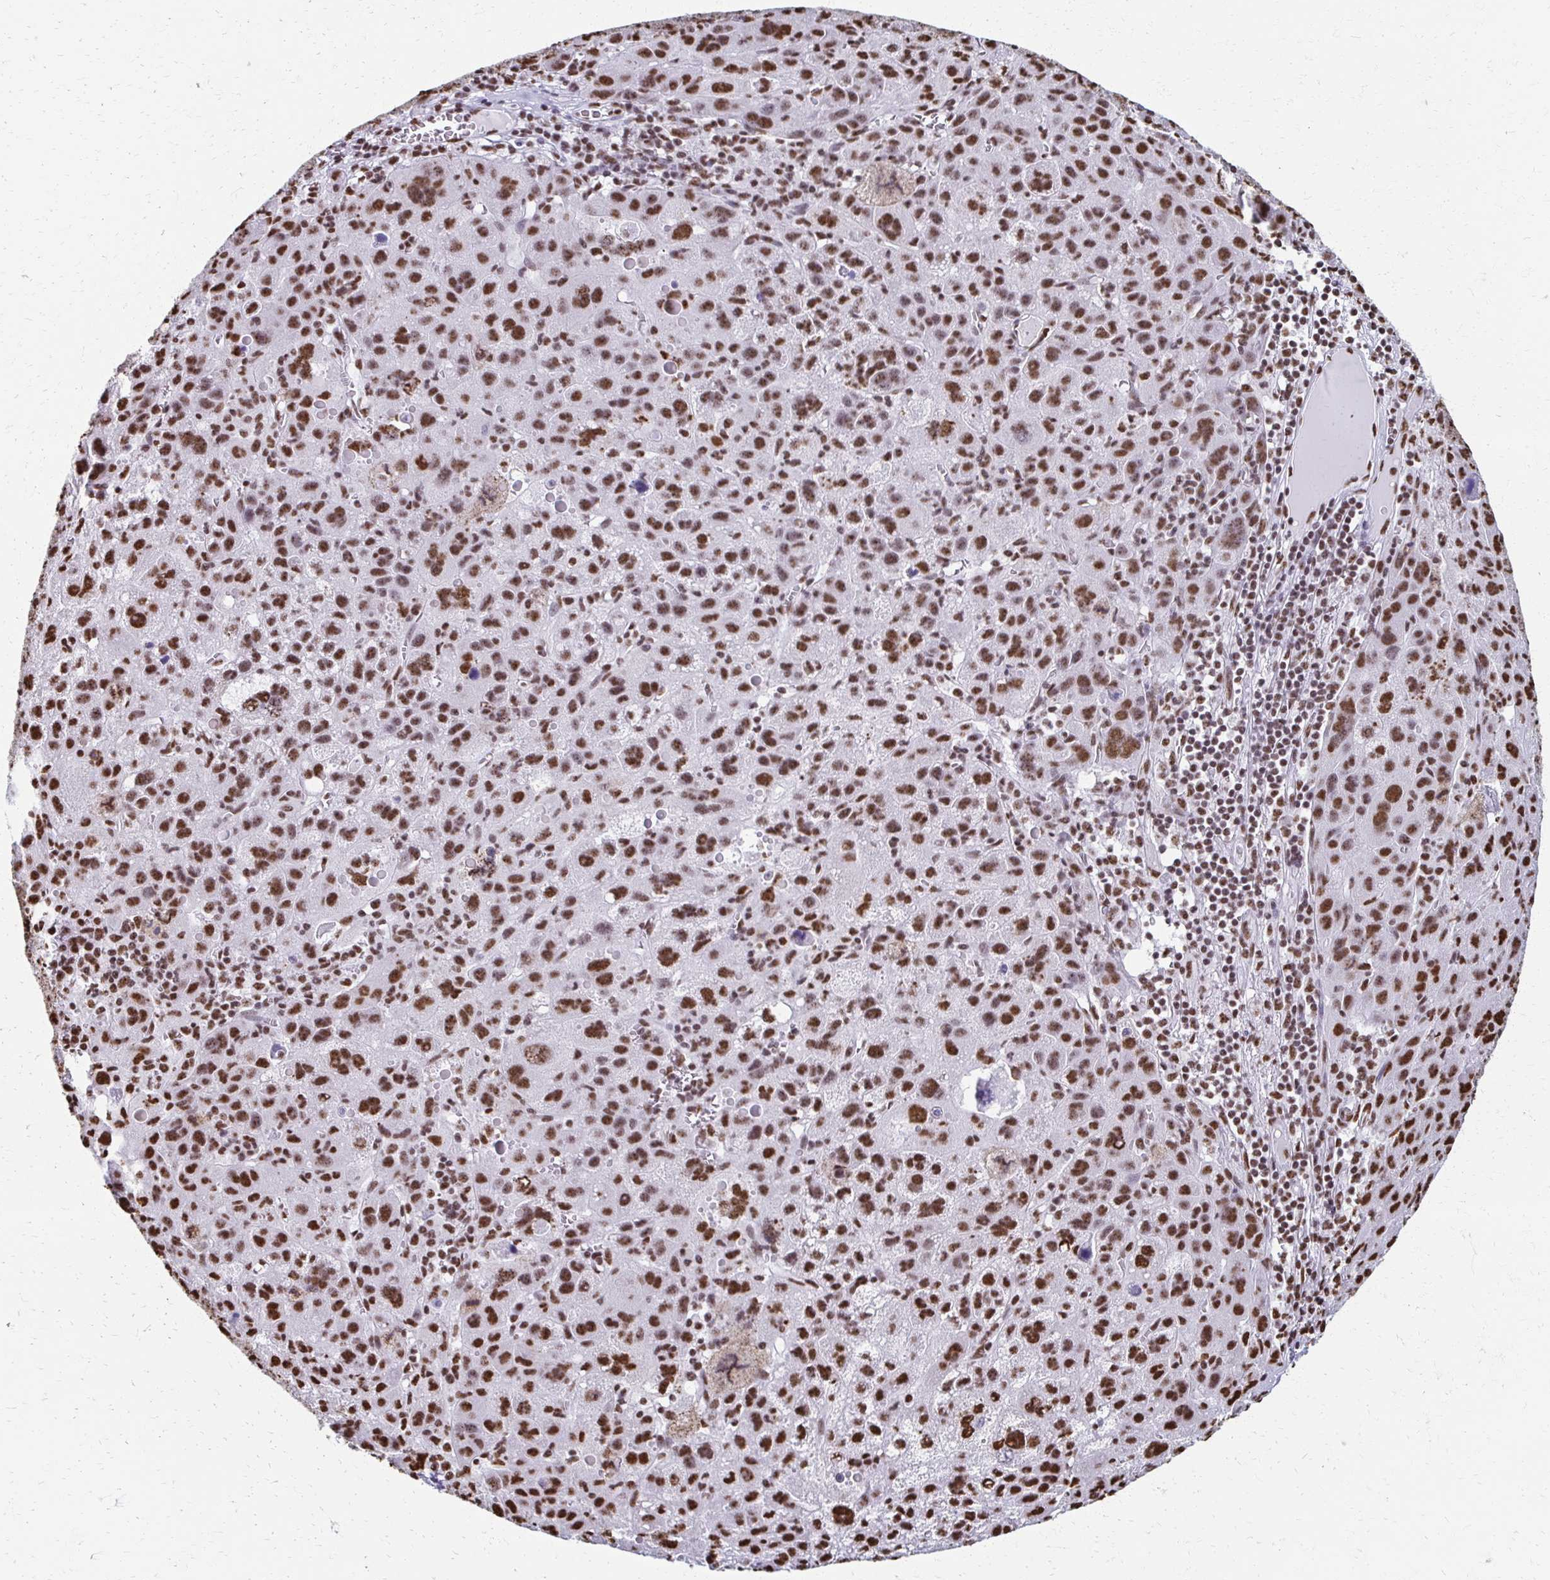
{"staining": {"intensity": "strong", "quantity": ">75%", "location": "nuclear"}, "tissue": "liver cancer", "cell_type": "Tumor cells", "image_type": "cancer", "snomed": [{"axis": "morphology", "description": "Carcinoma, Hepatocellular, NOS"}, {"axis": "topography", "description": "Liver"}], "caption": "DAB (3,3'-diaminobenzidine) immunohistochemical staining of human liver hepatocellular carcinoma shows strong nuclear protein expression in approximately >75% of tumor cells. (Stains: DAB in brown, nuclei in blue, Microscopy: brightfield microscopy at high magnification).", "gene": "NONO", "patient": {"sex": "female", "age": 77}}